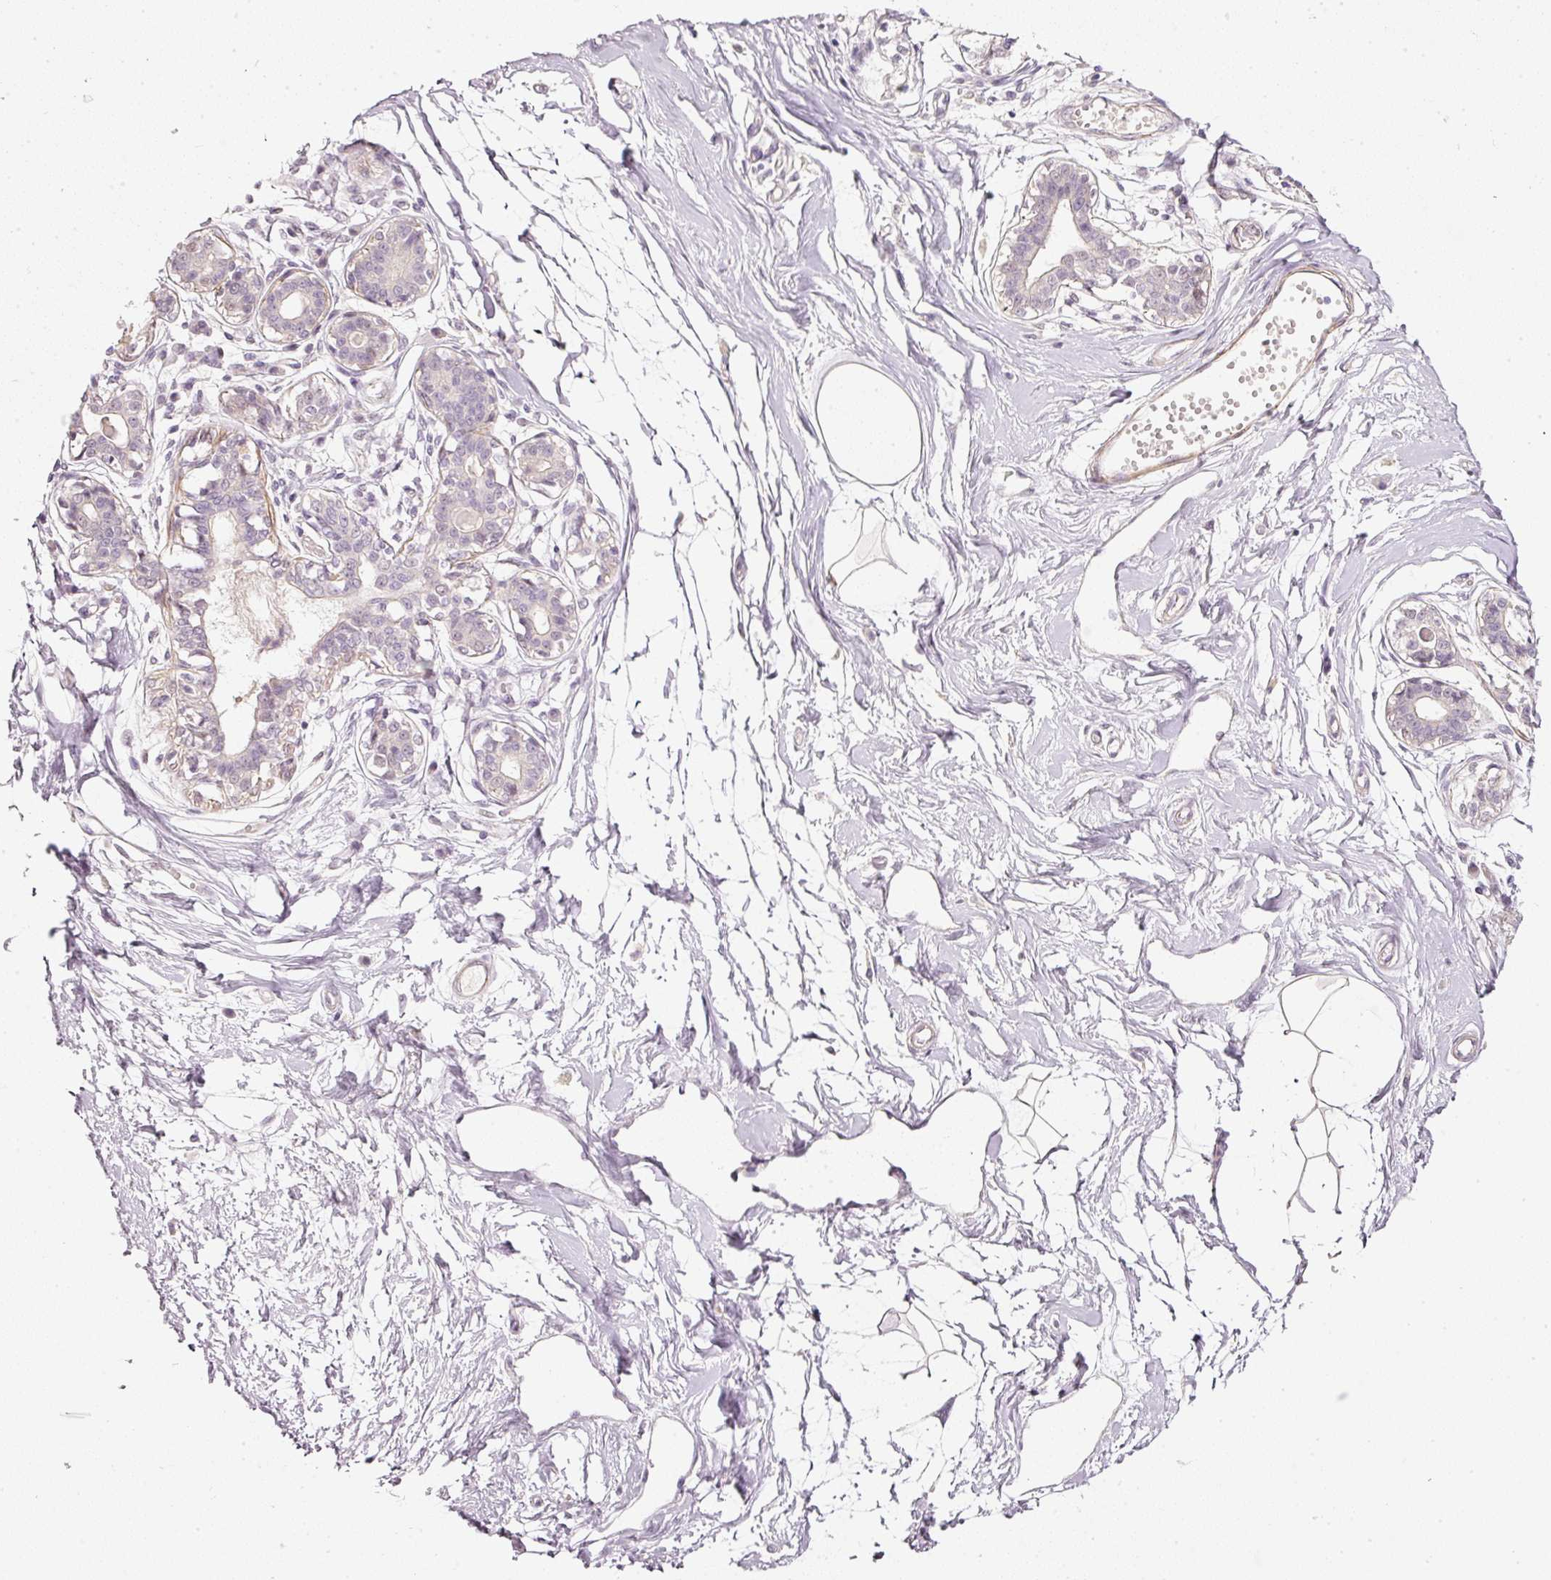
{"staining": {"intensity": "negative", "quantity": "none", "location": "none"}, "tissue": "breast", "cell_type": "Adipocytes", "image_type": "normal", "snomed": [{"axis": "morphology", "description": "Normal tissue, NOS"}, {"axis": "topography", "description": "Breast"}], "caption": "This is an IHC image of normal human breast. There is no staining in adipocytes.", "gene": "TOGARAM1", "patient": {"sex": "female", "age": 45}}